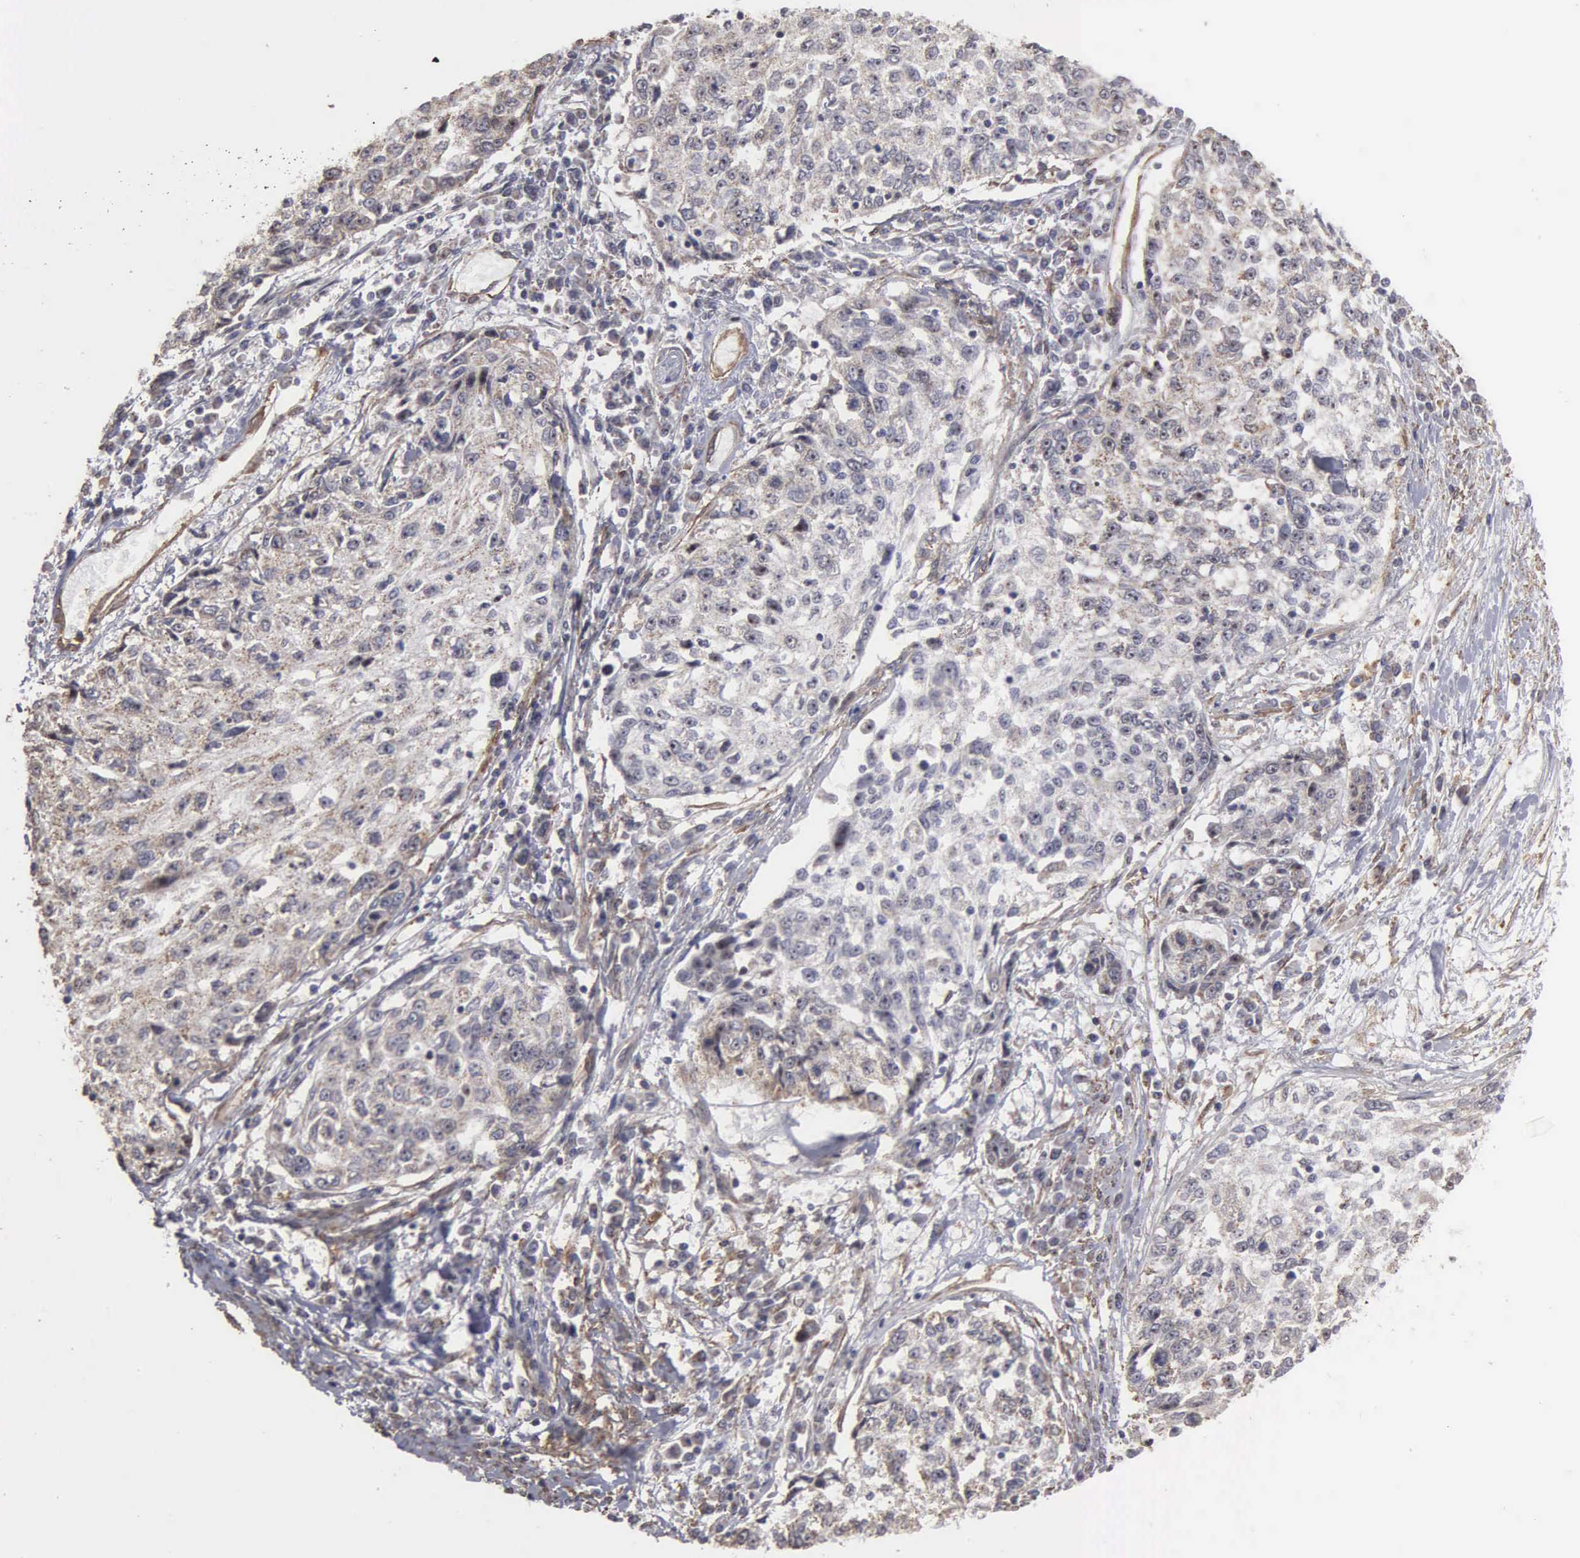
{"staining": {"intensity": "weak", "quantity": "25%-75%", "location": "cytoplasmic/membranous"}, "tissue": "cervical cancer", "cell_type": "Tumor cells", "image_type": "cancer", "snomed": [{"axis": "morphology", "description": "Squamous cell carcinoma, NOS"}, {"axis": "topography", "description": "Cervix"}], "caption": "This is an image of immunohistochemistry (IHC) staining of cervical cancer (squamous cell carcinoma), which shows weak expression in the cytoplasmic/membranous of tumor cells.", "gene": "NGDN", "patient": {"sex": "female", "age": 57}}